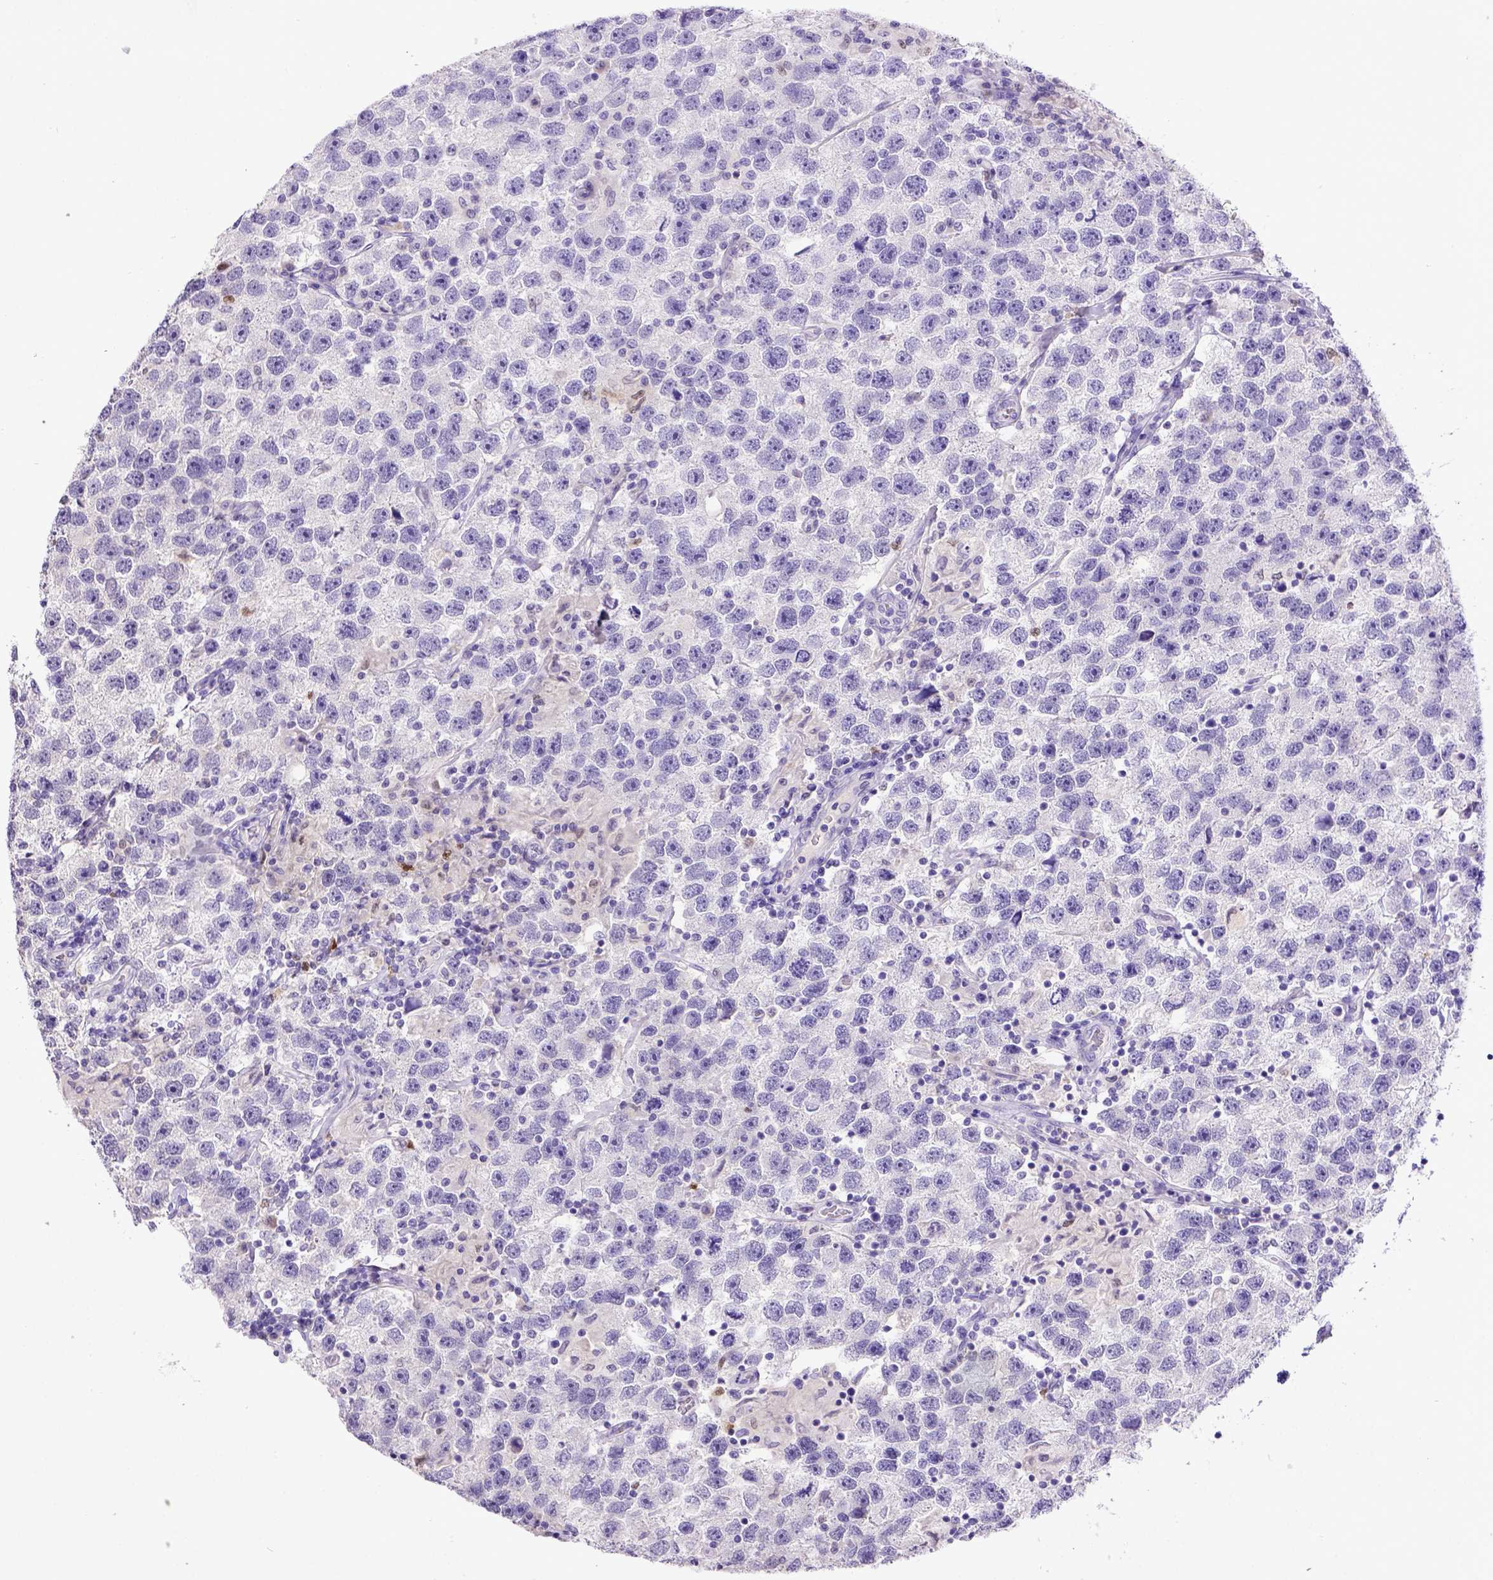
{"staining": {"intensity": "negative", "quantity": "none", "location": "none"}, "tissue": "testis cancer", "cell_type": "Tumor cells", "image_type": "cancer", "snomed": [{"axis": "morphology", "description": "Seminoma, NOS"}, {"axis": "topography", "description": "Testis"}], "caption": "DAB (3,3'-diaminobenzidine) immunohistochemical staining of testis cancer (seminoma) displays no significant expression in tumor cells. (Stains: DAB (3,3'-diaminobenzidine) immunohistochemistry (IHC) with hematoxylin counter stain, Microscopy: brightfield microscopy at high magnification).", "gene": "CDKN1A", "patient": {"sex": "male", "age": 26}}